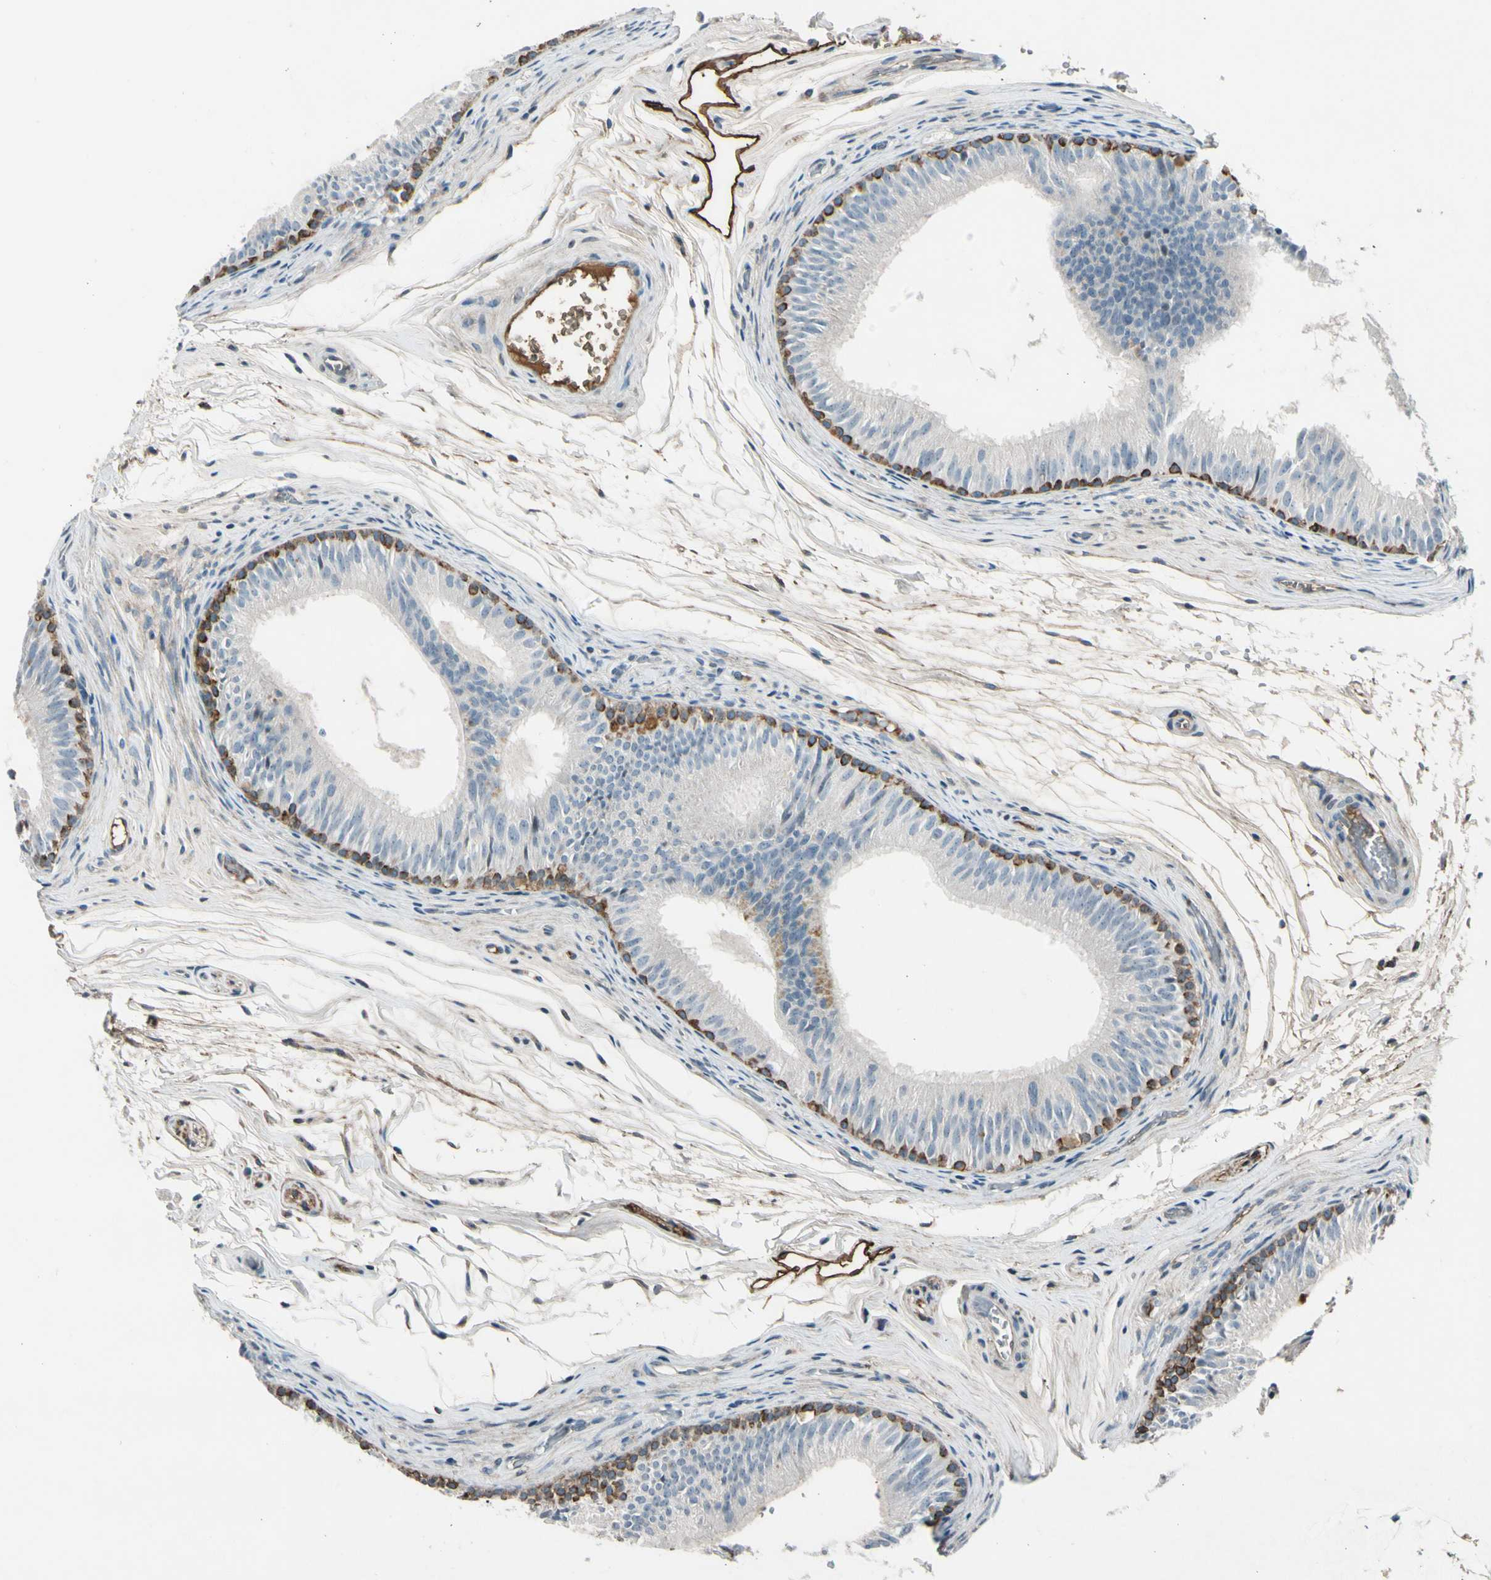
{"staining": {"intensity": "moderate", "quantity": "<25%", "location": "cytoplasmic/membranous"}, "tissue": "epididymis", "cell_type": "Glandular cells", "image_type": "normal", "snomed": [{"axis": "morphology", "description": "Normal tissue, NOS"}, {"axis": "topography", "description": "Epididymis"}], "caption": "Epididymis was stained to show a protein in brown. There is low levels of moderate cytoplasmic/membranous staining in approximately <25% of glandular cells. The protein is stained brown, and the nuclei are stained in blue (DAB (3,3'-diaminobenzidine) IHC with brightfield microscopy, high magnification).", "gene": "PDPN", "patient": {"sex": "male", "age": 36}}